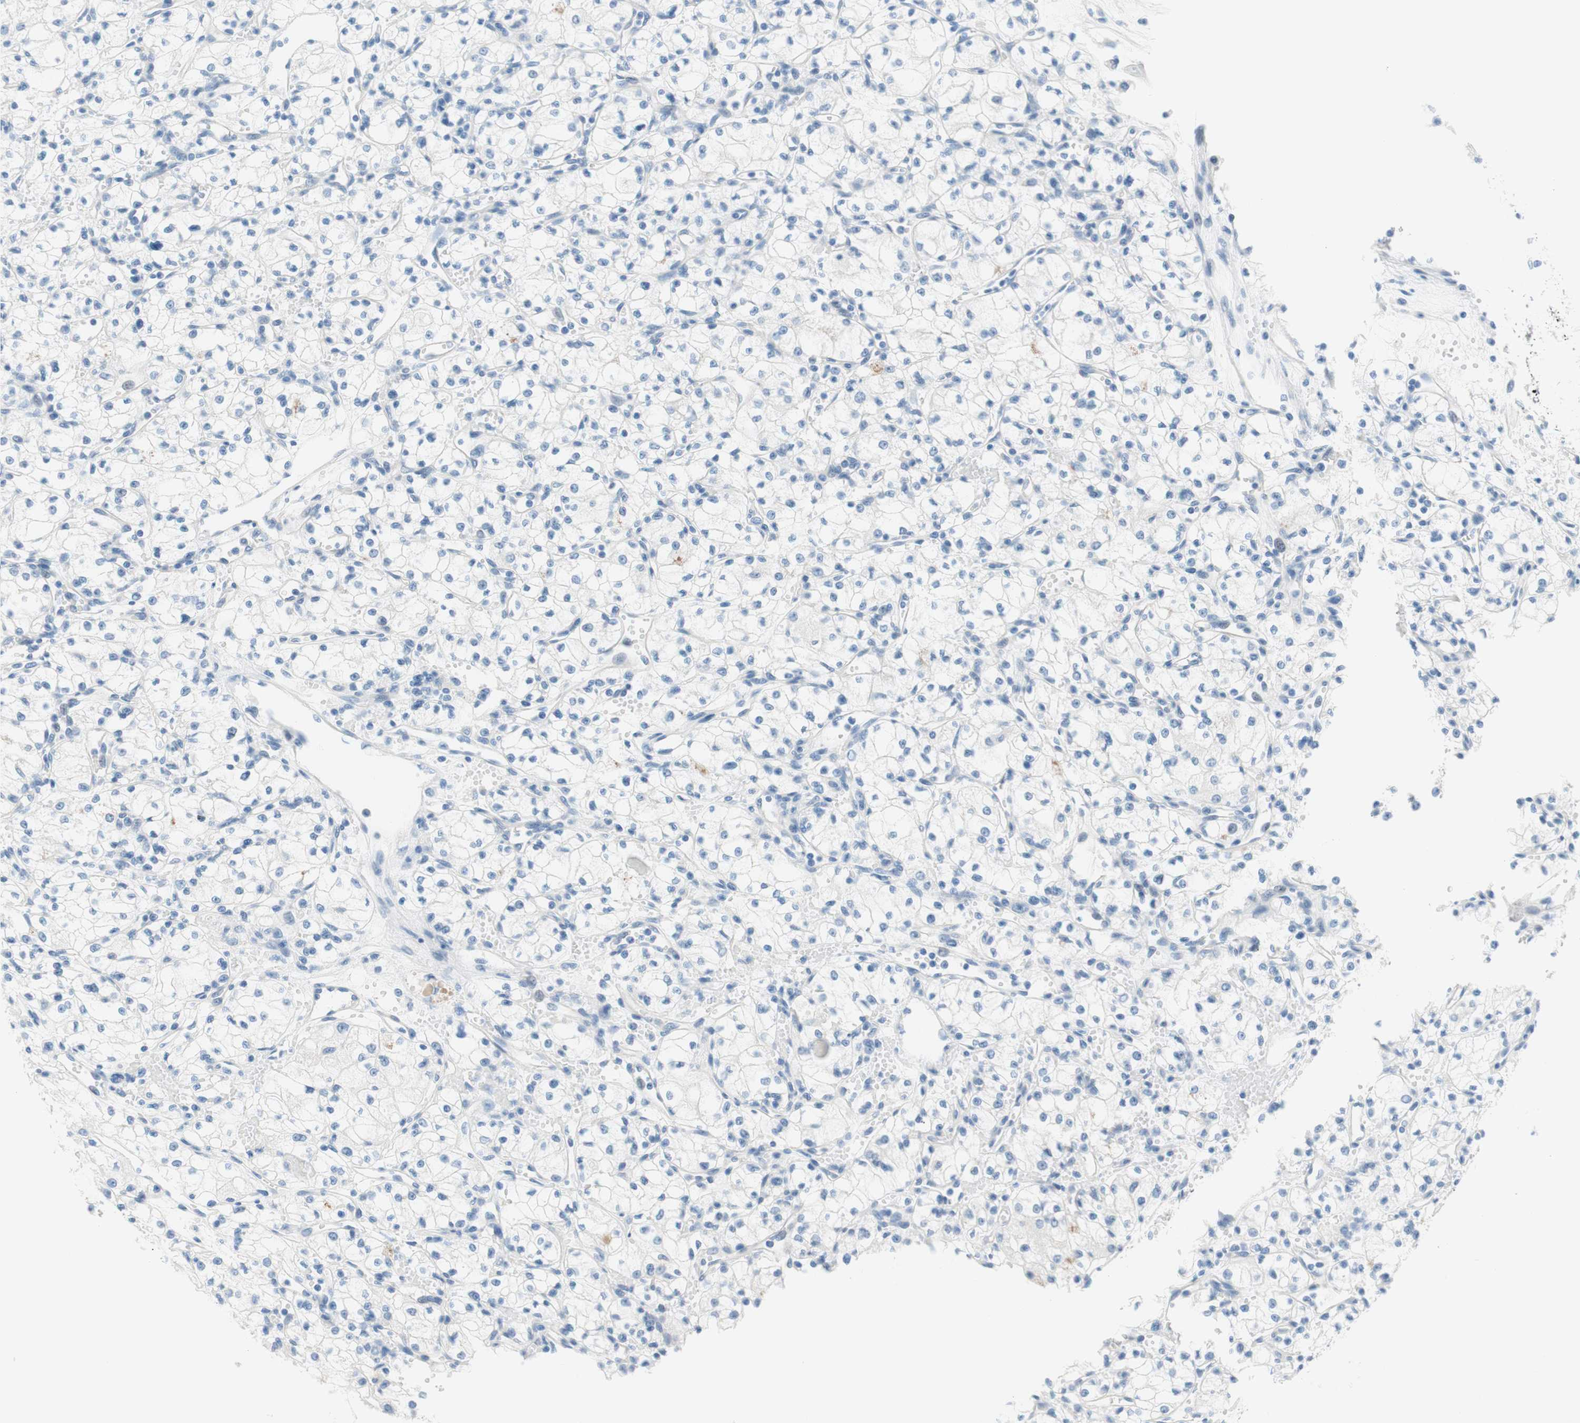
{"staining": {"intensity": "negative", "quantity": "none", "location": "none"}, "tissue": "renal cancer", "cell_type": "Tumor cells", "image_type": "cancer", "snomed": [{"axis": "morphology", "description": "Normal tissue, NOS"}, {"axis": "morphology", "description": "Adenocarcinoma, NOS"}, {"axis": "topography", "description": "Kidney"}], "caption": "There is no significant staining in tumor cells of renal cancer.", "gene": "PASD1", "patient": {"sex": "male", "age": 59}}